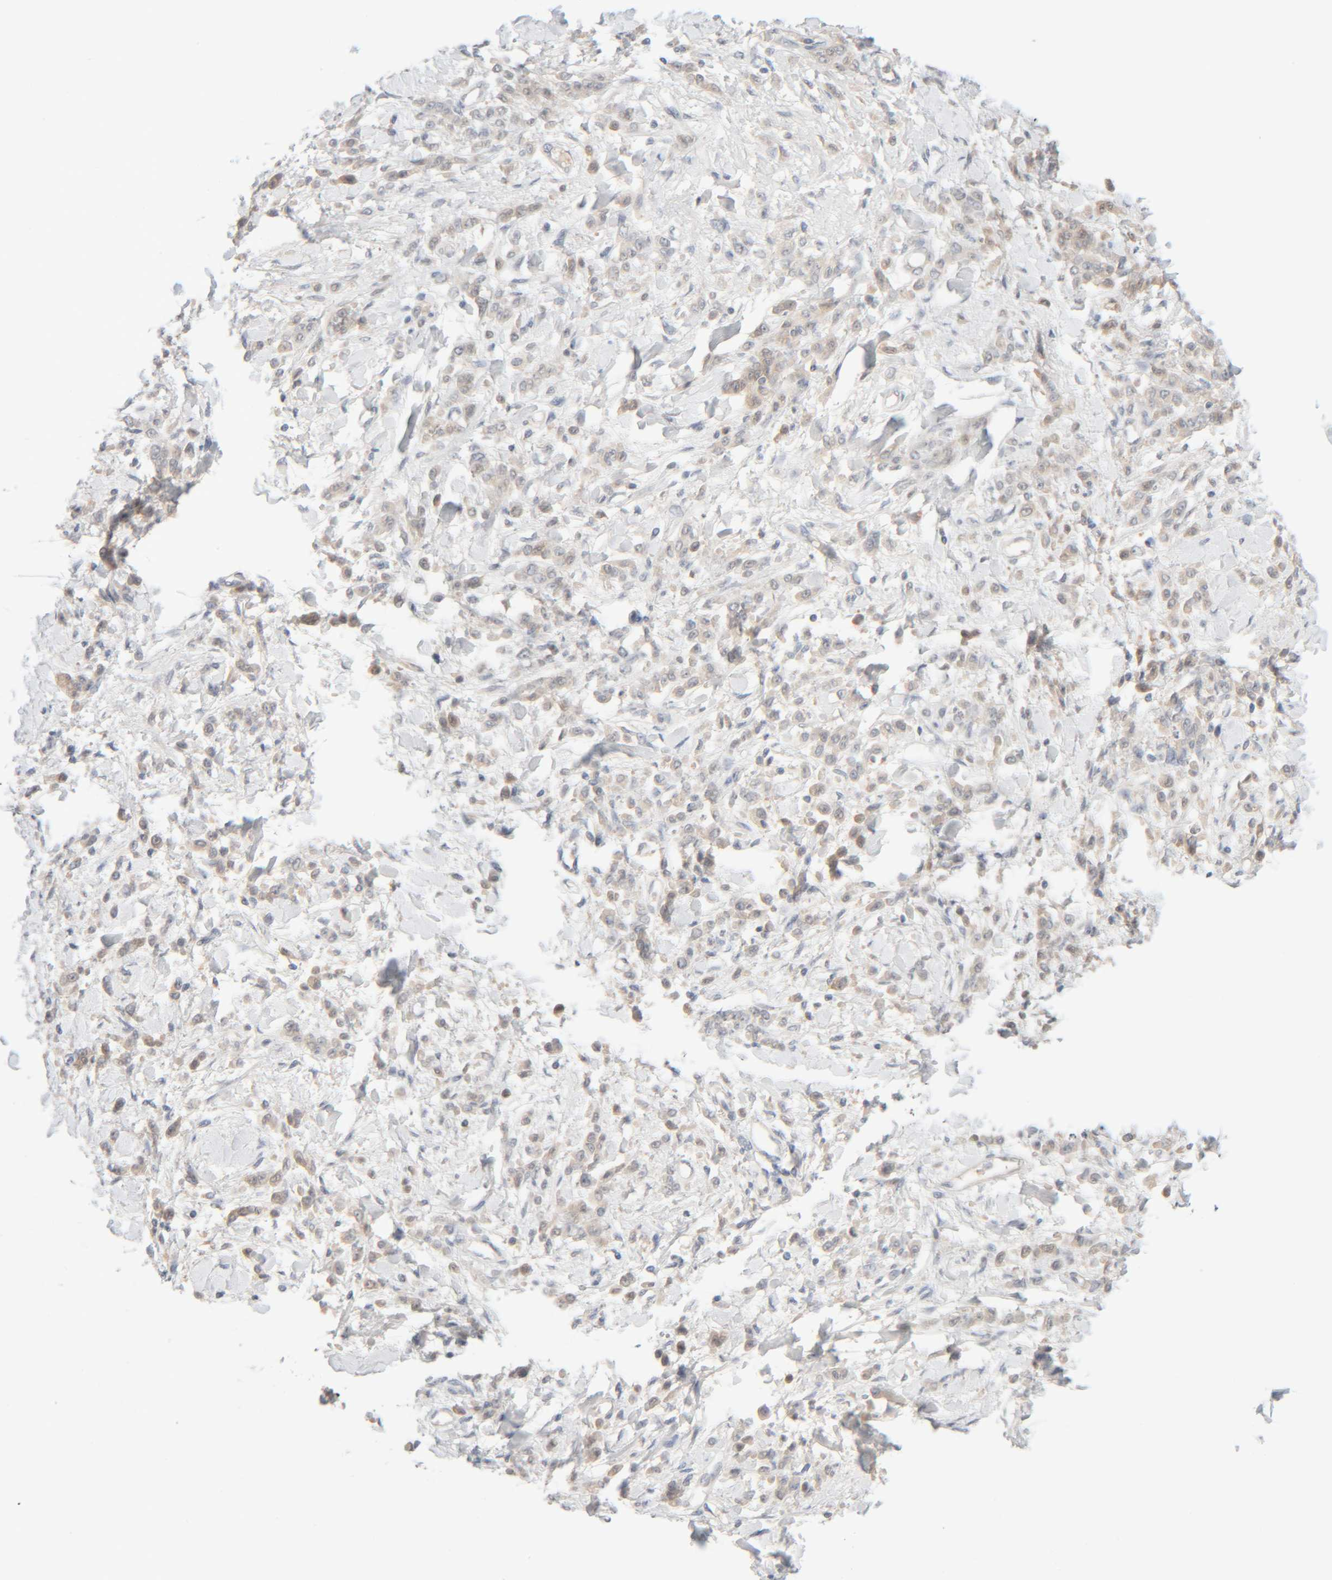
{"staining": {"intensity": "negative", "quantity": "none", "location": "none"}, "tissue": "stomach cancer", "cell_type": "Tumor cells", "image_type": "cancer", "snomed": [{"axis": "morphology", "description": "Normal tissue, NOS"}, {"axis": "morphology", "description": "Adenocarcinoma, NOS"}, {"axis": "topography", "description": "Stomach"}], "caption": "DAB immunohistochemical staining of human stomach cancer (adenocarcinoma) reveals no significant staining in tumor cells.", "gene": "CHKA", "patient": {"sex": "male", "age": 82}}